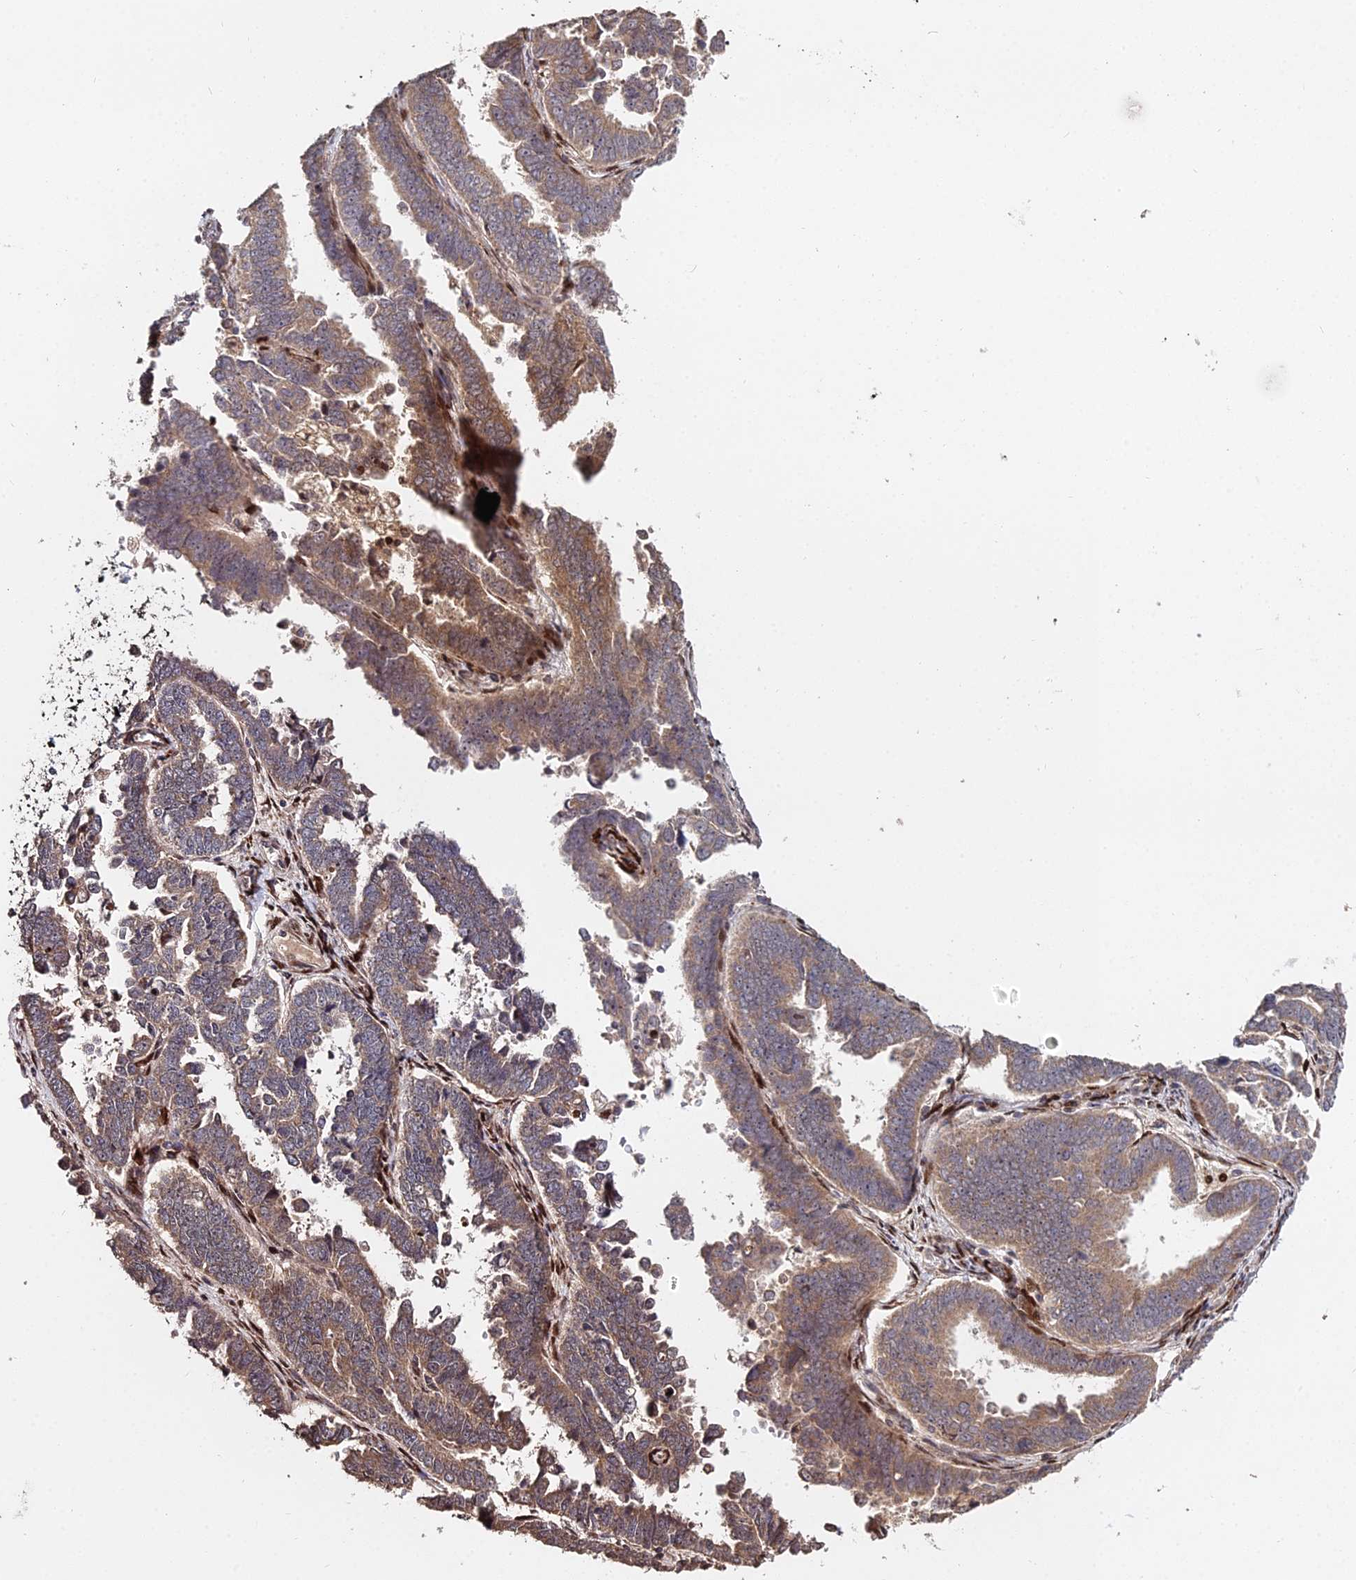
{"staining": {"intensity": "moderate", "quantity": ">75%", "location": "cytoplasmic/membranous"}, "tissue": "endometrial cancer", "cell_type": "Tumor cells", "image_type": "cancer", "snomed": [{"axis": "morphology", "description": "Adenocarcinoma, NOS"}, {"axis": "topography", "description": "Endometrium"}], "caption": "Brown immunohistochemical staining in endometrial cancer (adenocarcinoma) exhibits moderate cytoplasmic/membranous expression in approximately >75% of tumor cells.", "gene": "RBMS2", "patient": {"sex": "female", "age": 75}}